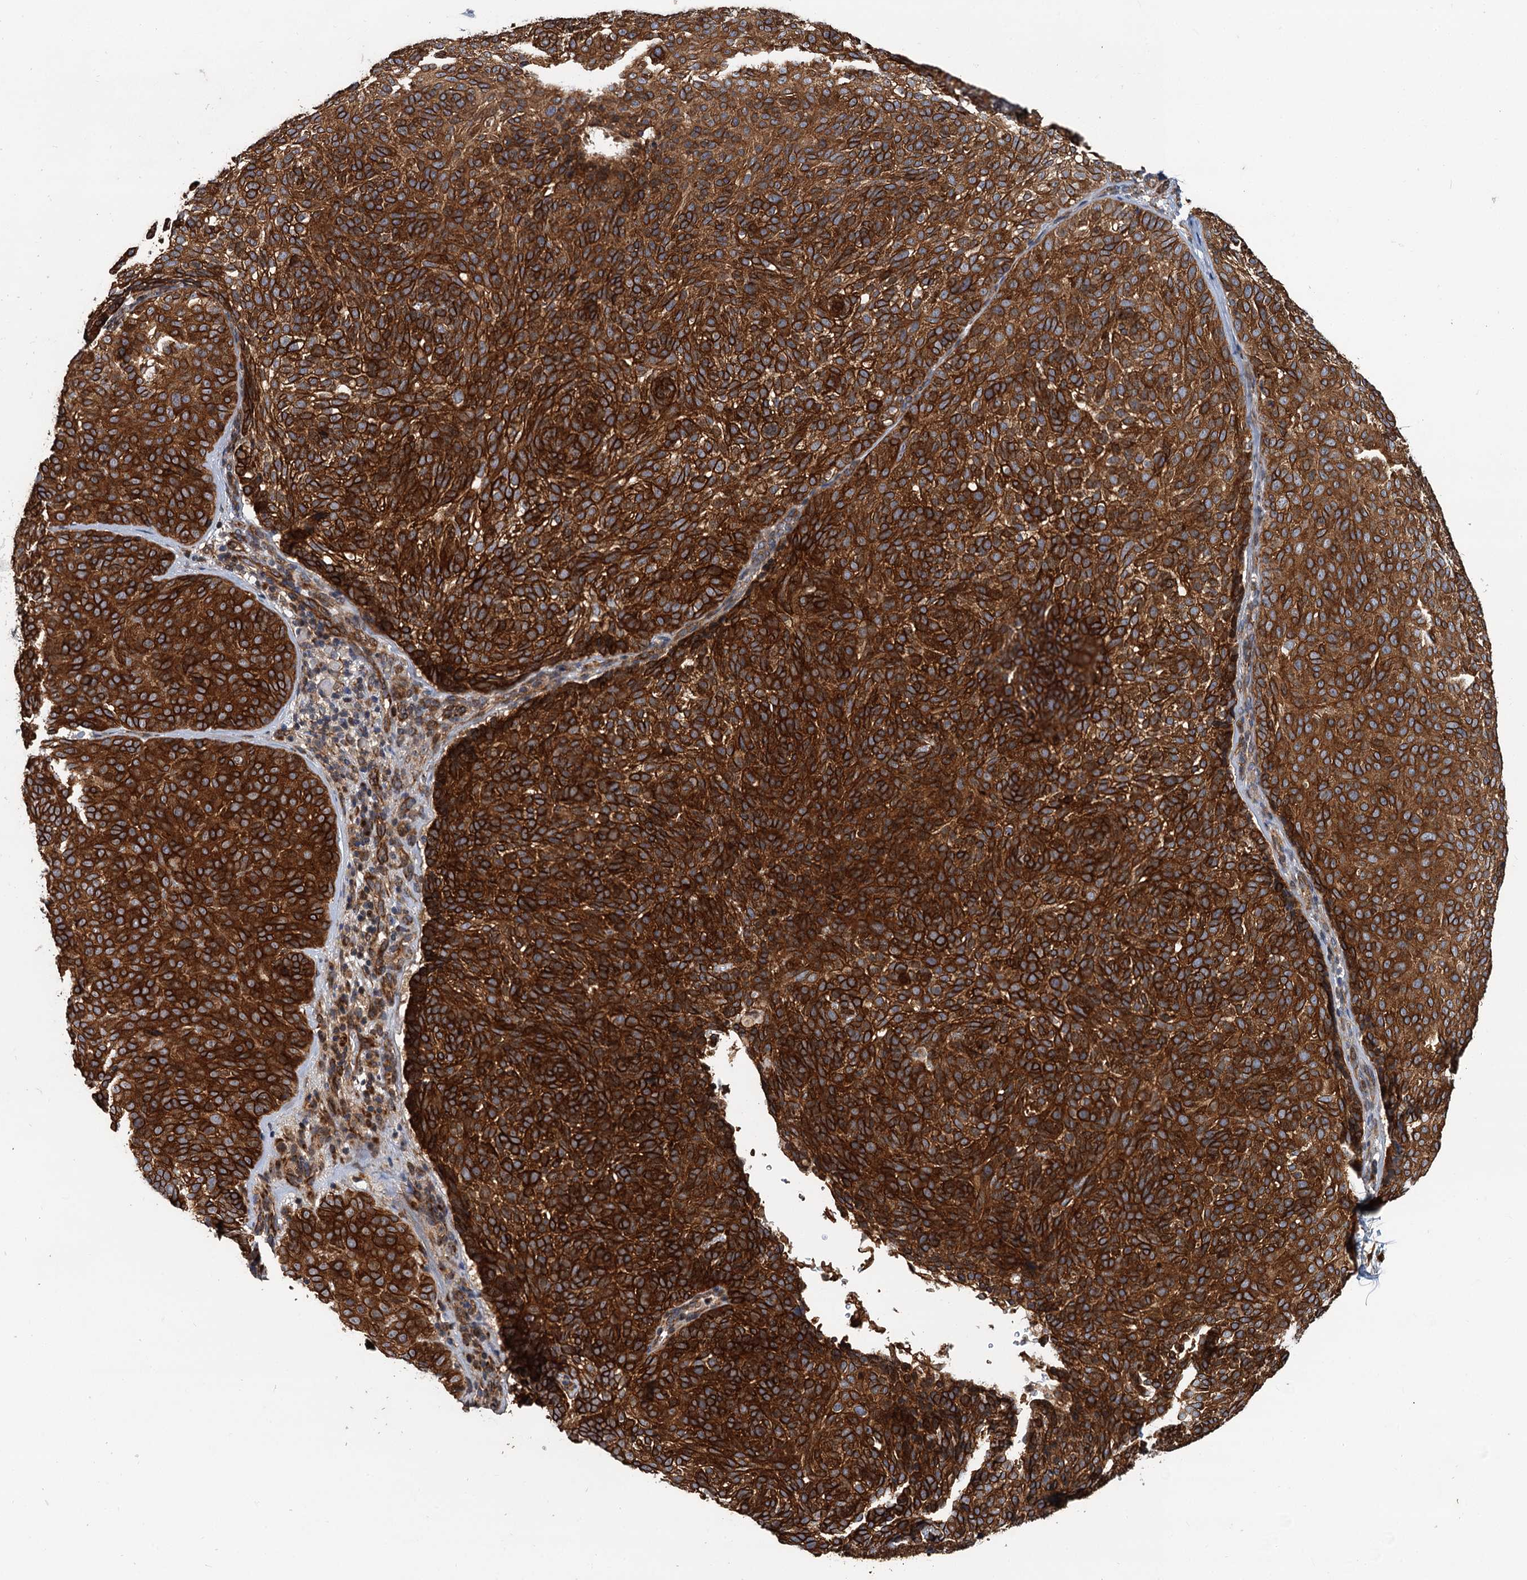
{"staining": {"intensity": "strong", "quantity": ">75%", "location": "cytoplasmic/membranous"}, "tissue": "skin cancer", "cell_type": "Tumor cells", "image_type": "cancer", "snomed": [{"axis": "morphology", "description": "Basal cell carcinoma"}, {"axis": "topography", "description": "Skin"}], "caption": "Protein expression analysis of skin cancer (basal cell carcinoma) displays strong cytoplasmic/membranous expression in about >75% of tumor cells.", "gene": "LRRK2", "patient": {"sex": "male", "age": 85}}